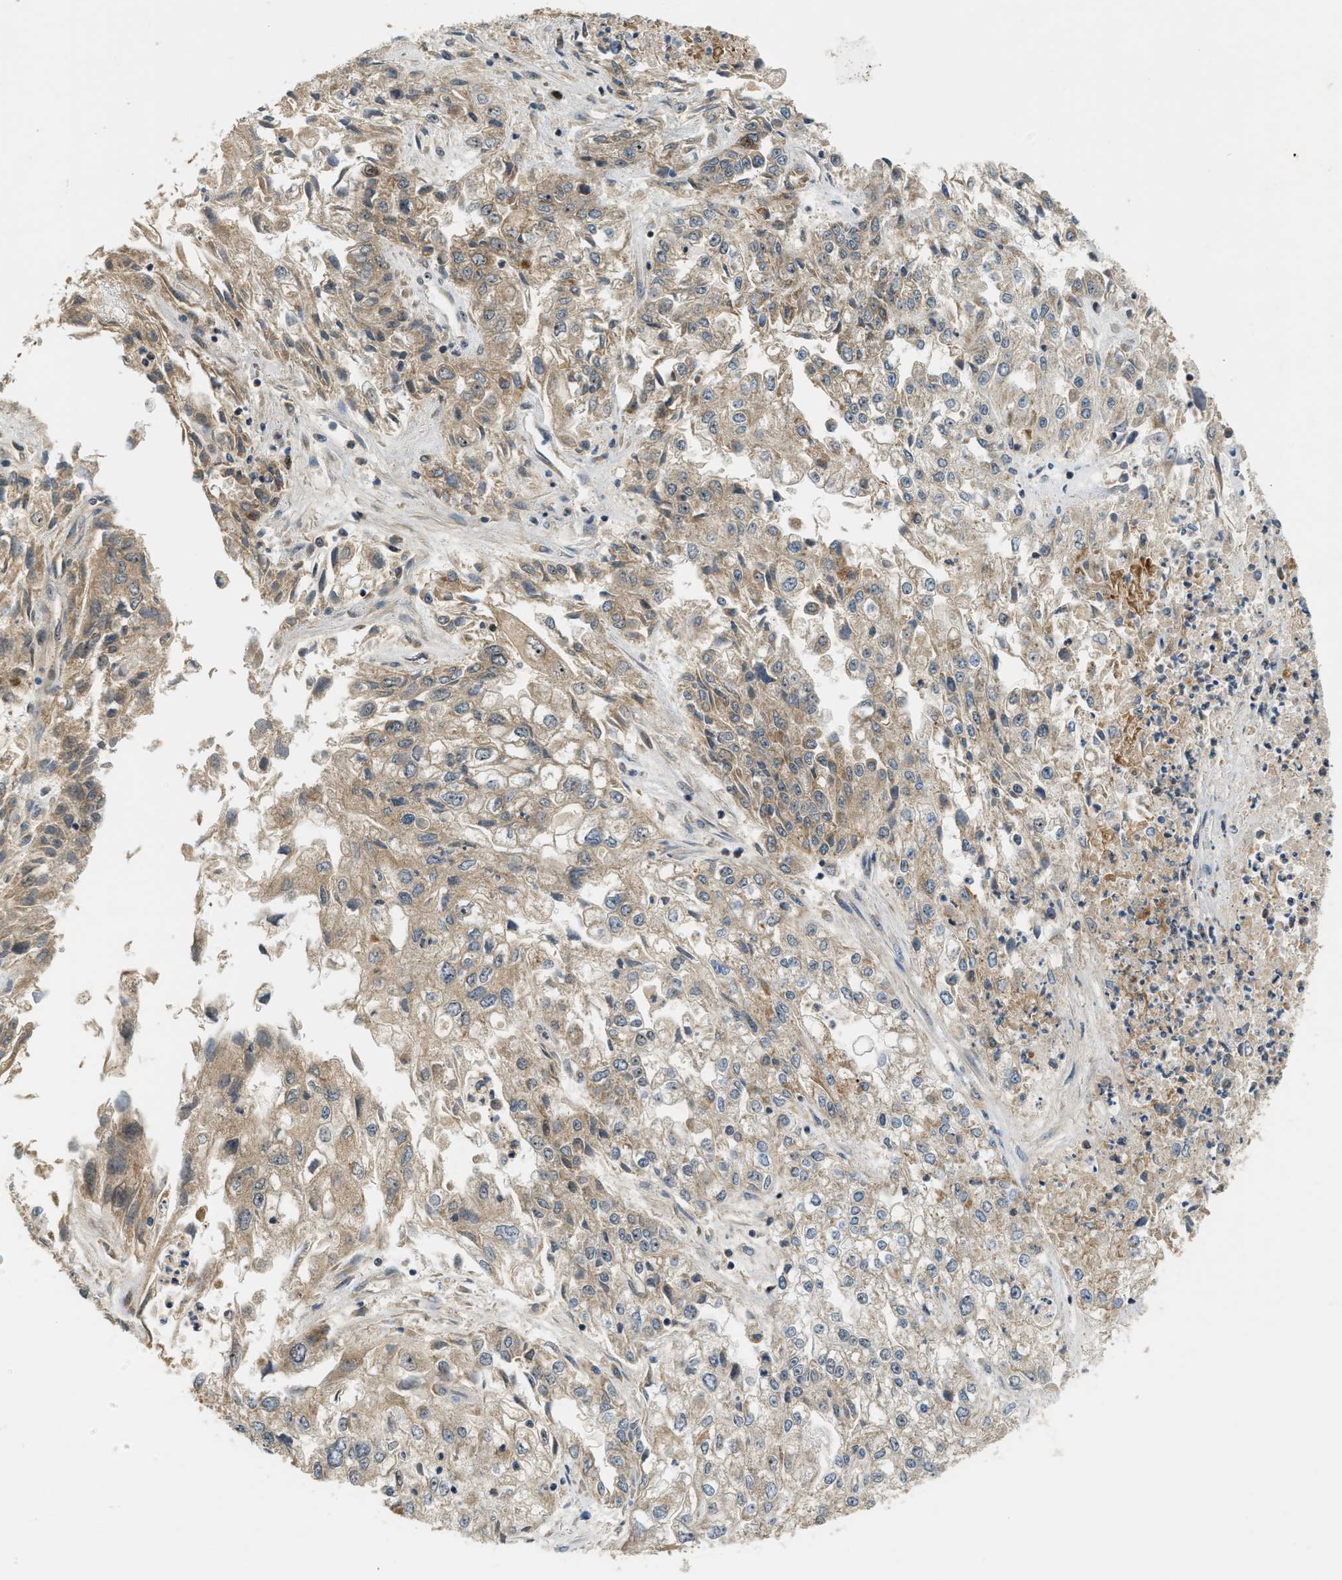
{"staining": {"intensity": "weak", "quantity": "25%-75%", "location": "cytoplasmic/membranous"}, "tissue": "endometrial cancer", "cell_type": "Tumor cells", "image_type": "cancer", "snomed": [{"axis": "morphology", "description": "Adenocarcinoma, NOS"}, {"axis": "topography", "description": "Endometrium"}], "caption": "Endometrial cancer (adenocarcinoma) stained with immunohistochemistry (IHC) displays weak cytoplasmic/membranous expression in approximately 25%-75% of tumor cells.", "gene": "TRAPPC14", "patient": {"sex": "female", "age": 49}}